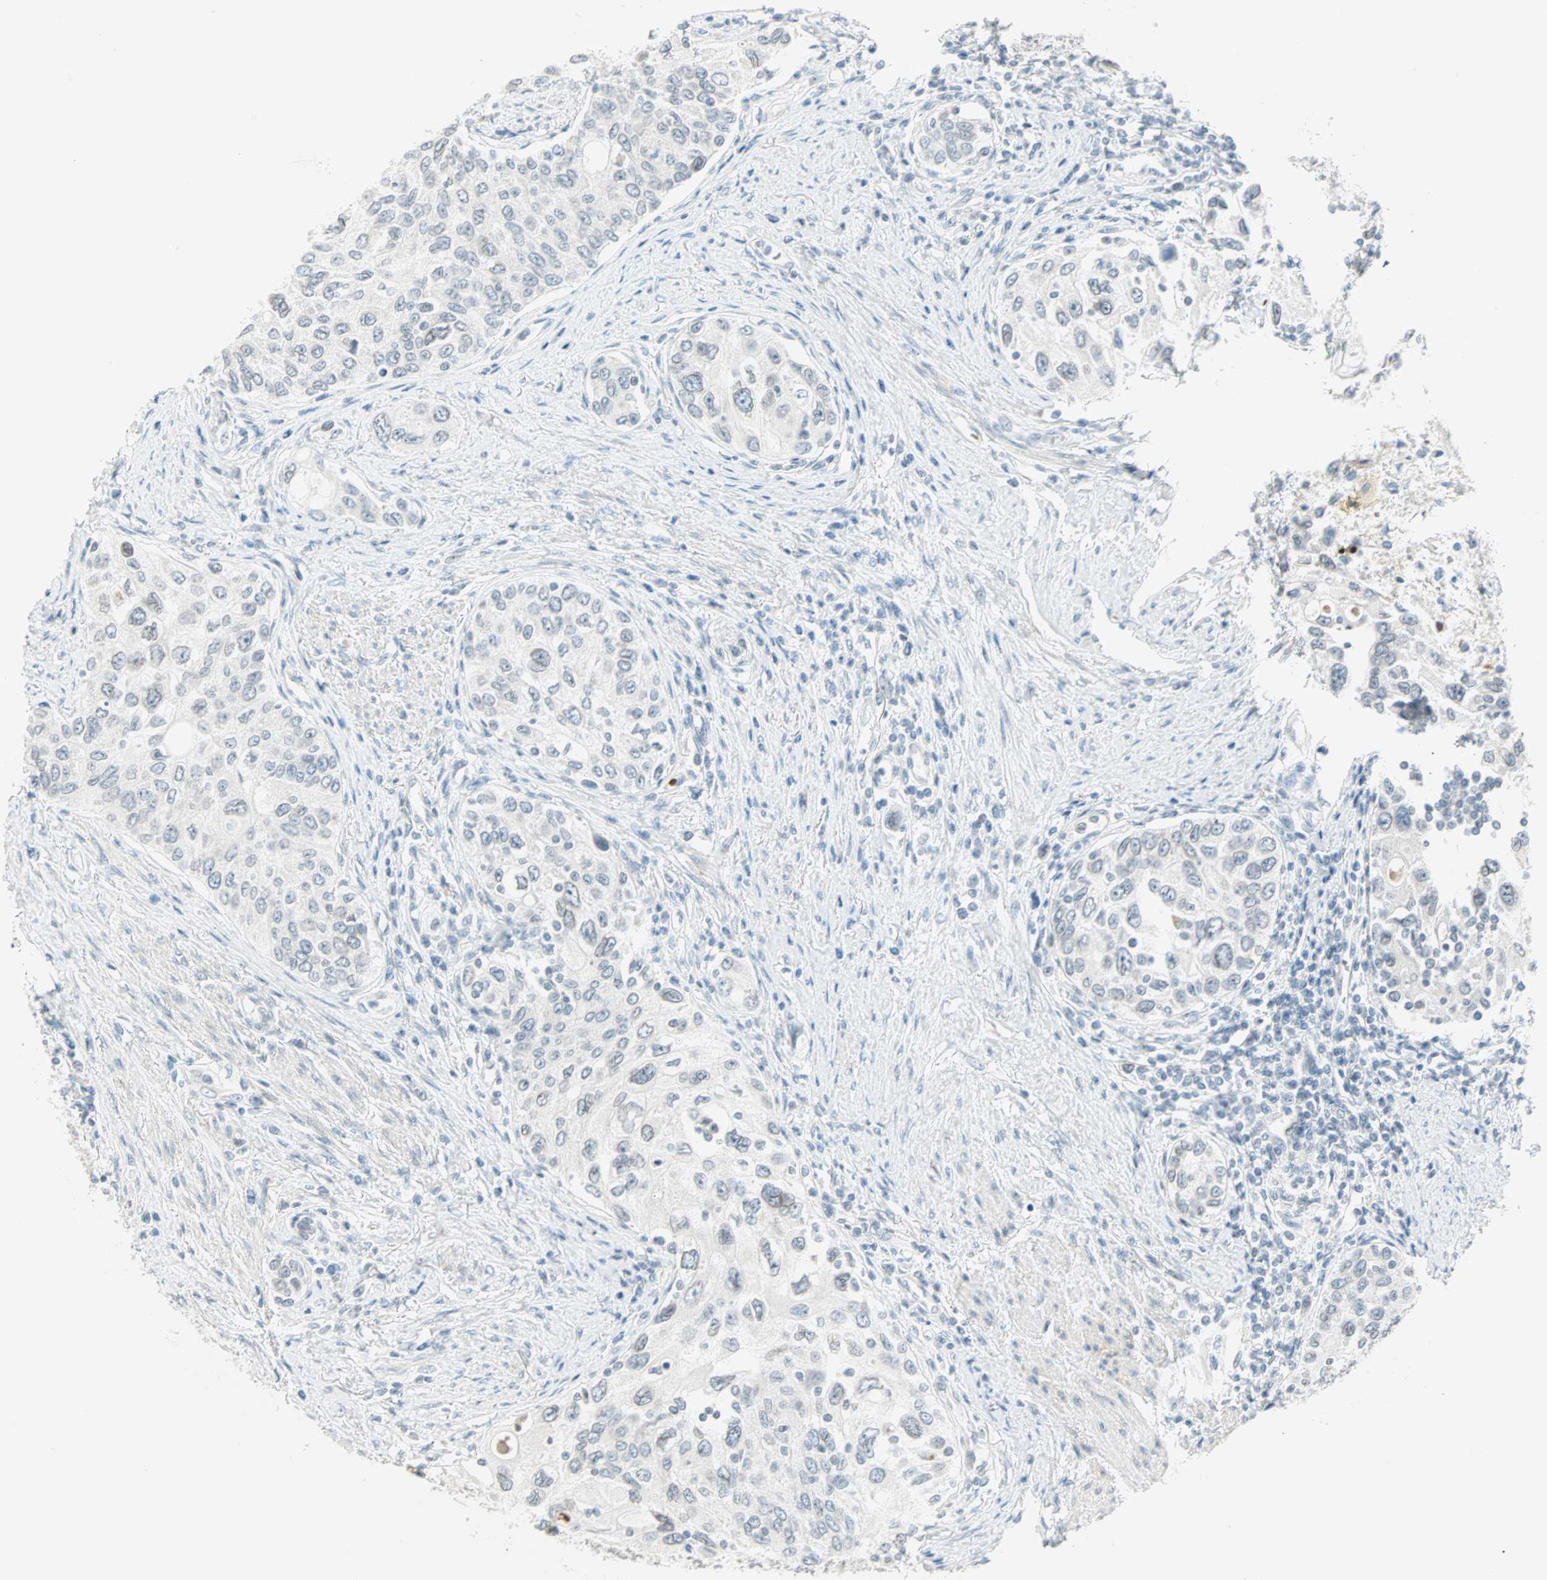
{"staining": {"intensity": "negative", "quantity": "none", "location": "none"}, "tissue": "urothelial cancer", "cell_type": "Tumor cells", "image_type": "cancer", "snomed": [{"axis": "morphology", "description": "Urothelial carcinoma, High grade"}, {"axis": "topography", "description": "Urinary bladder"}], "caption": "This is an immunohistochemistry (IHC) image of human high-grade urothelial carcinoma. There is no staining in tumor cells.", "gene": "BCAN", "patient": {"sex": "female", "age": 56}}